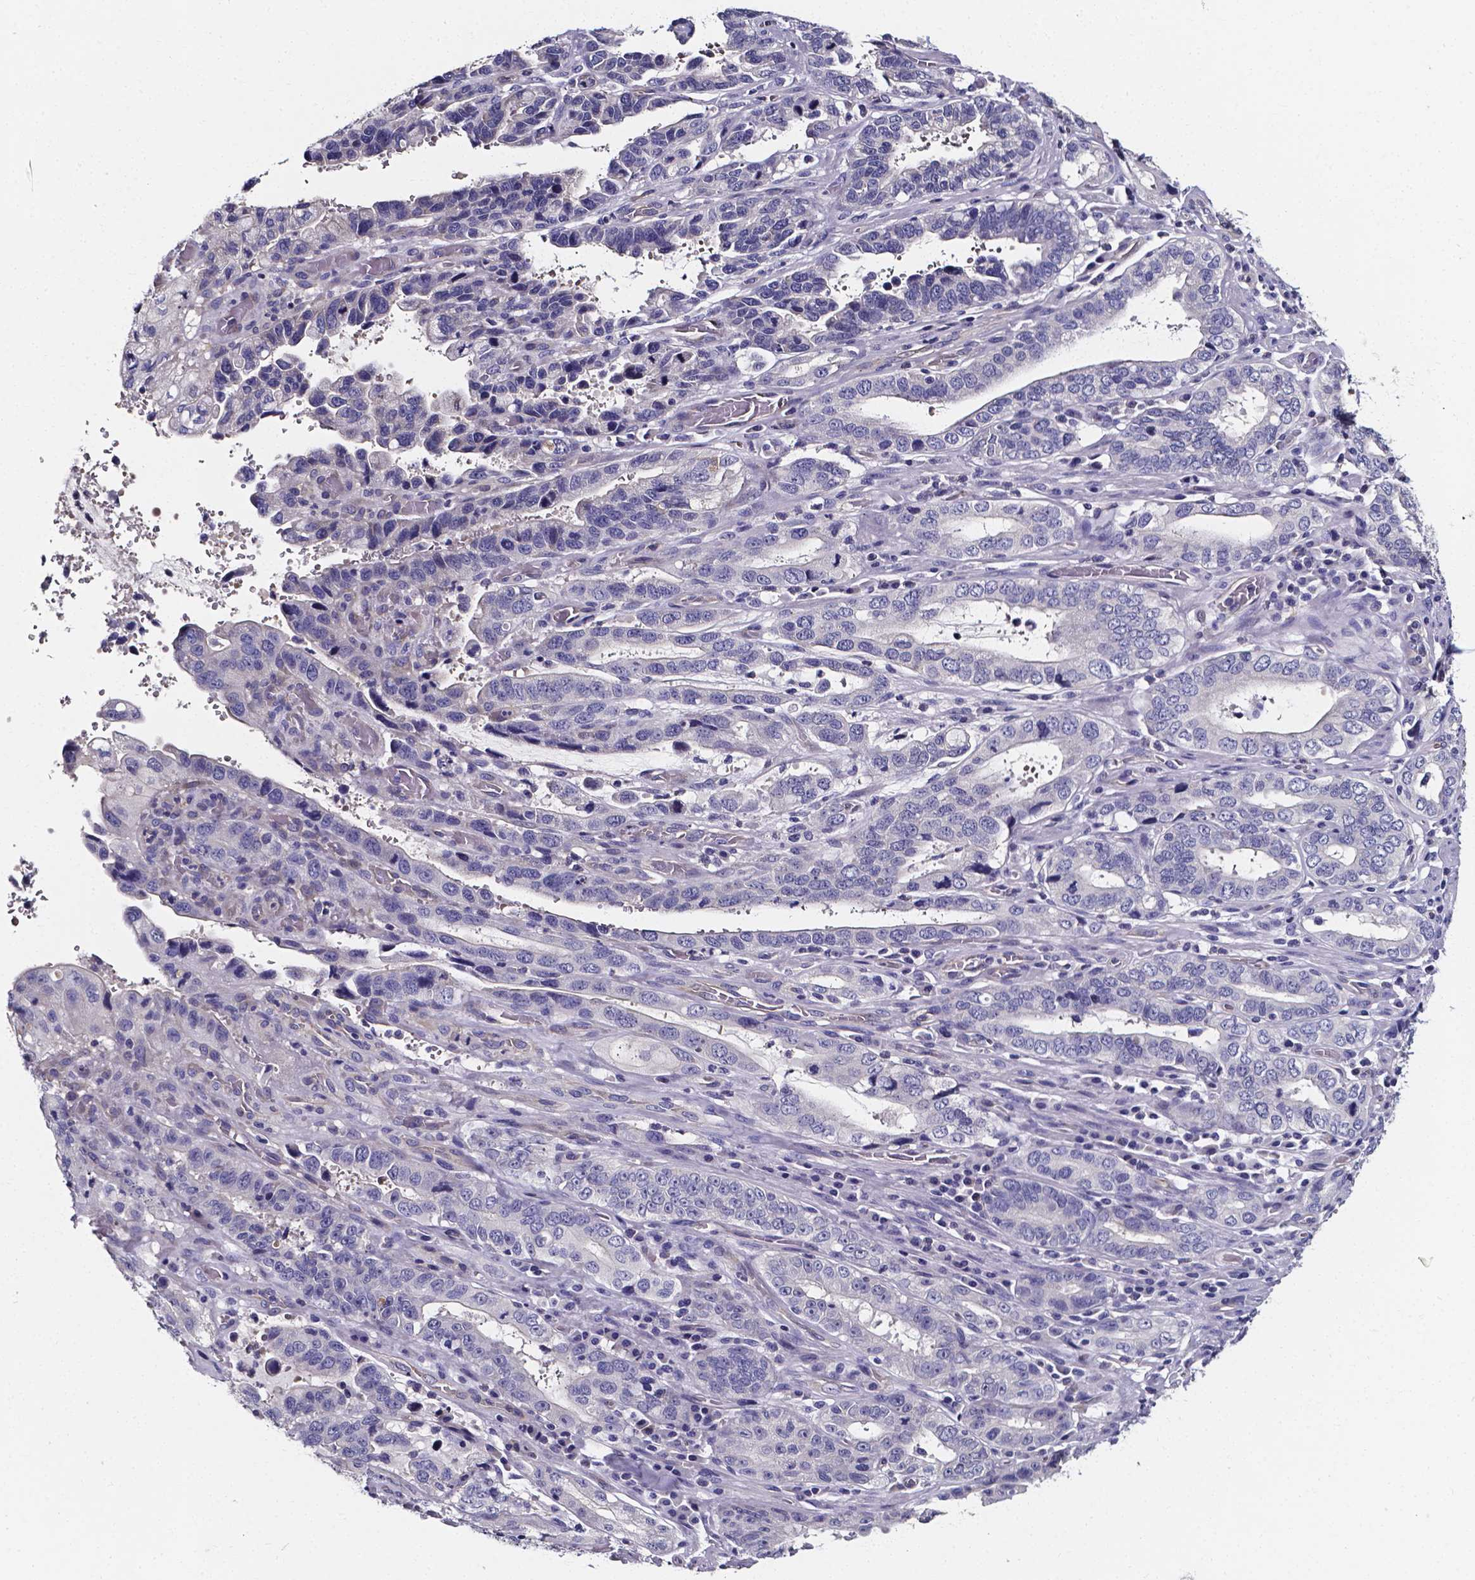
{"staining": {"intensity": "negative", "quantity": "none", "location": "none"}, "tissue": "stomach cancer", "cell_type": "Tumor cells", "image_type": "cancer", "snomed": [{"axis": "morphology", "description": "Adenocarcinoma, NOS"}, {"axis": "topography", "description": "Stomach, lower"}], "caption": "DAB (3,3'-diaminobenzidine) immunohistochemical staining of stomach cancer reveals no significant expression in tumor cells.", "gene": "CACNG8", "patient": {"sex": "female", "age": 76}}